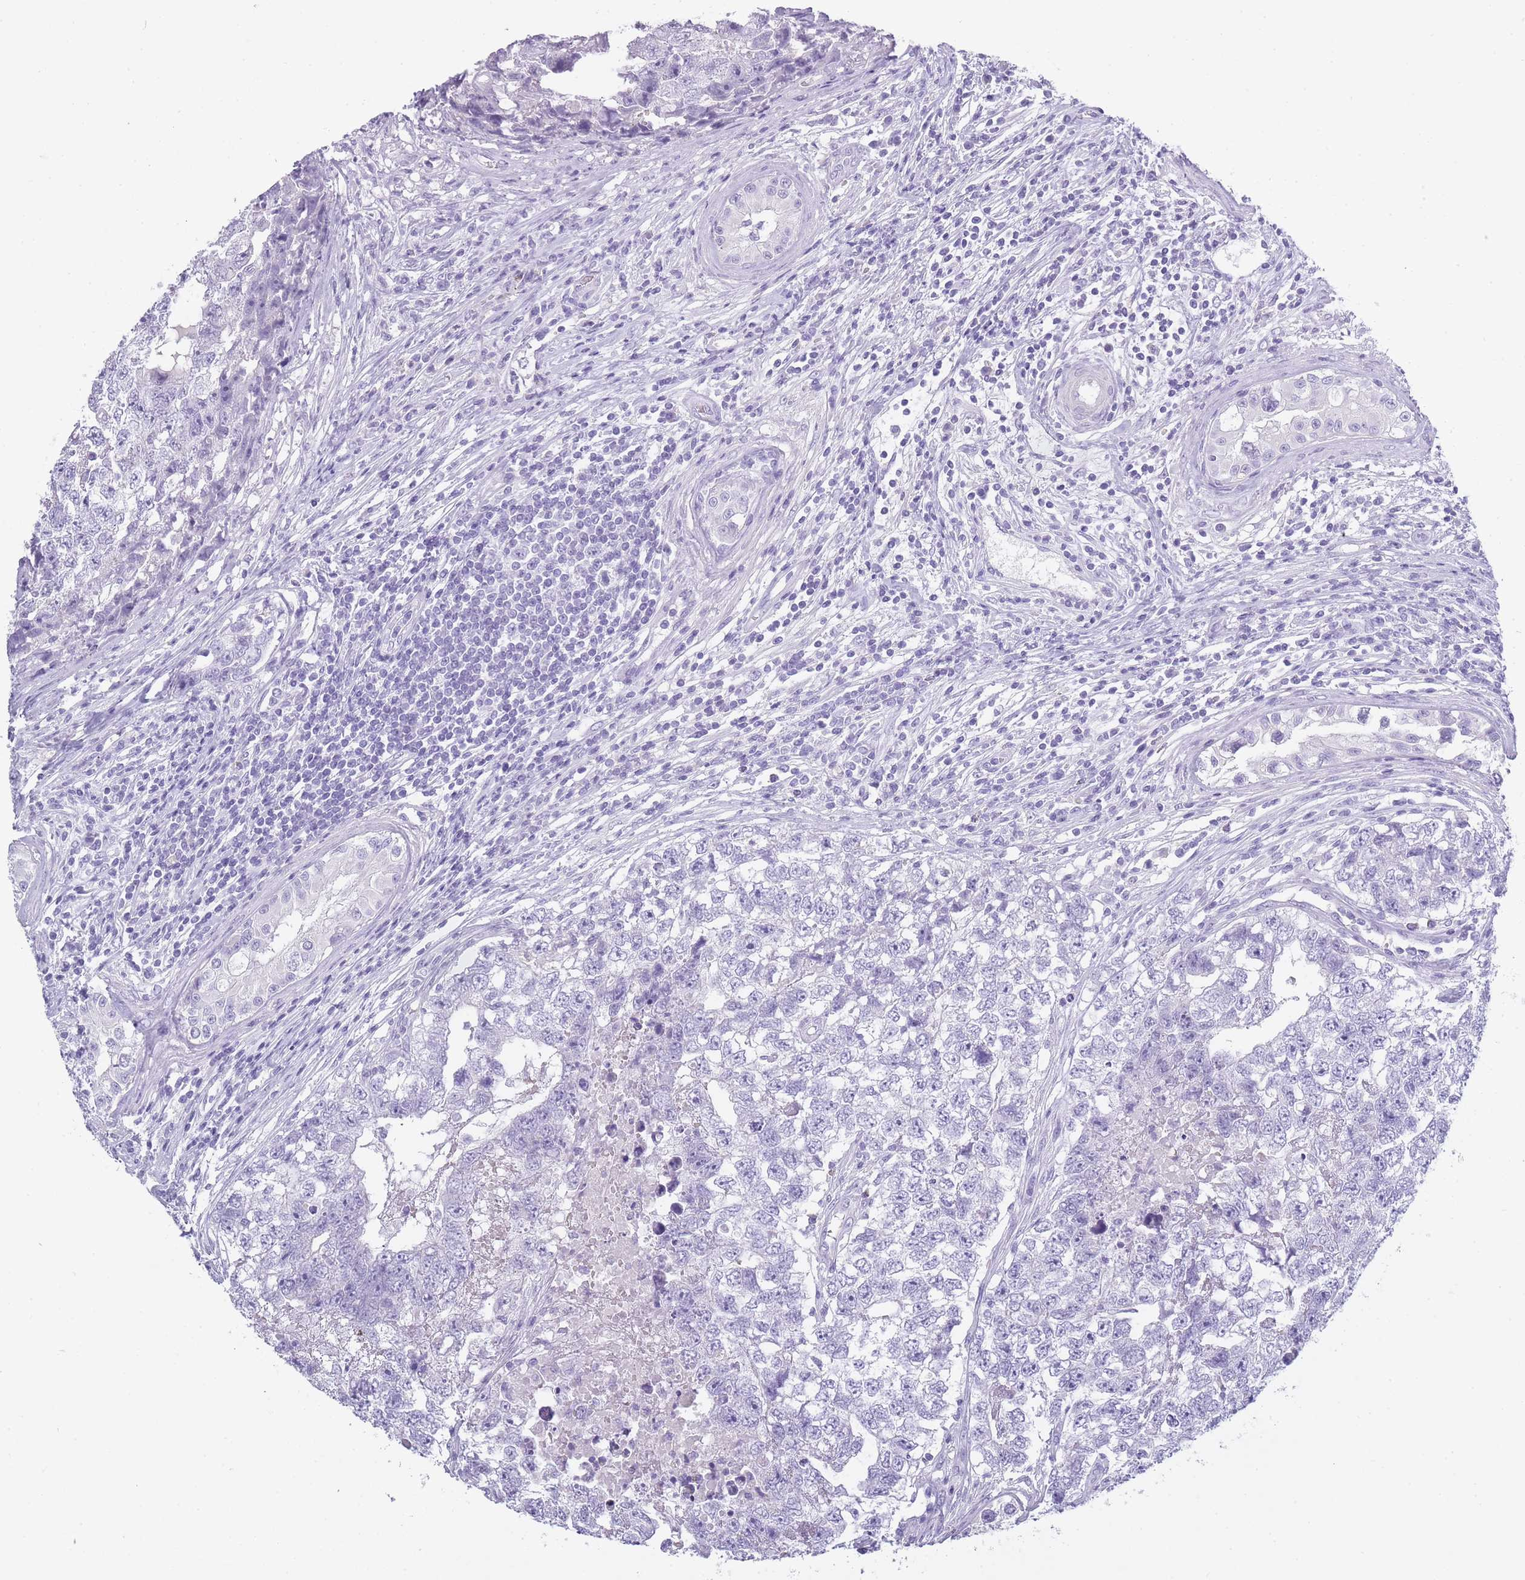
{"staining": {"intensity": "negative", "quantity": "none", "location": "none"}, "tissue": "testis cancer", "cell_type": "Tumor cells", "image_type": "cancer", "snomed": [{"axis": "morphology", "description": "Carcinoma, Embryonal, NOS"}, {"axis": "topography", "description": "Testis"}], "caption": "DAB immunohistochemical staining of human testis embryonal carcinoma shows no significant positivity in tumor cells. The staining is performed using DAB brown chromogen with nuclei counter-stained in using hematoxylin.", "gene": "TCP11", "patient": {"sex": "male", "age": 22}}